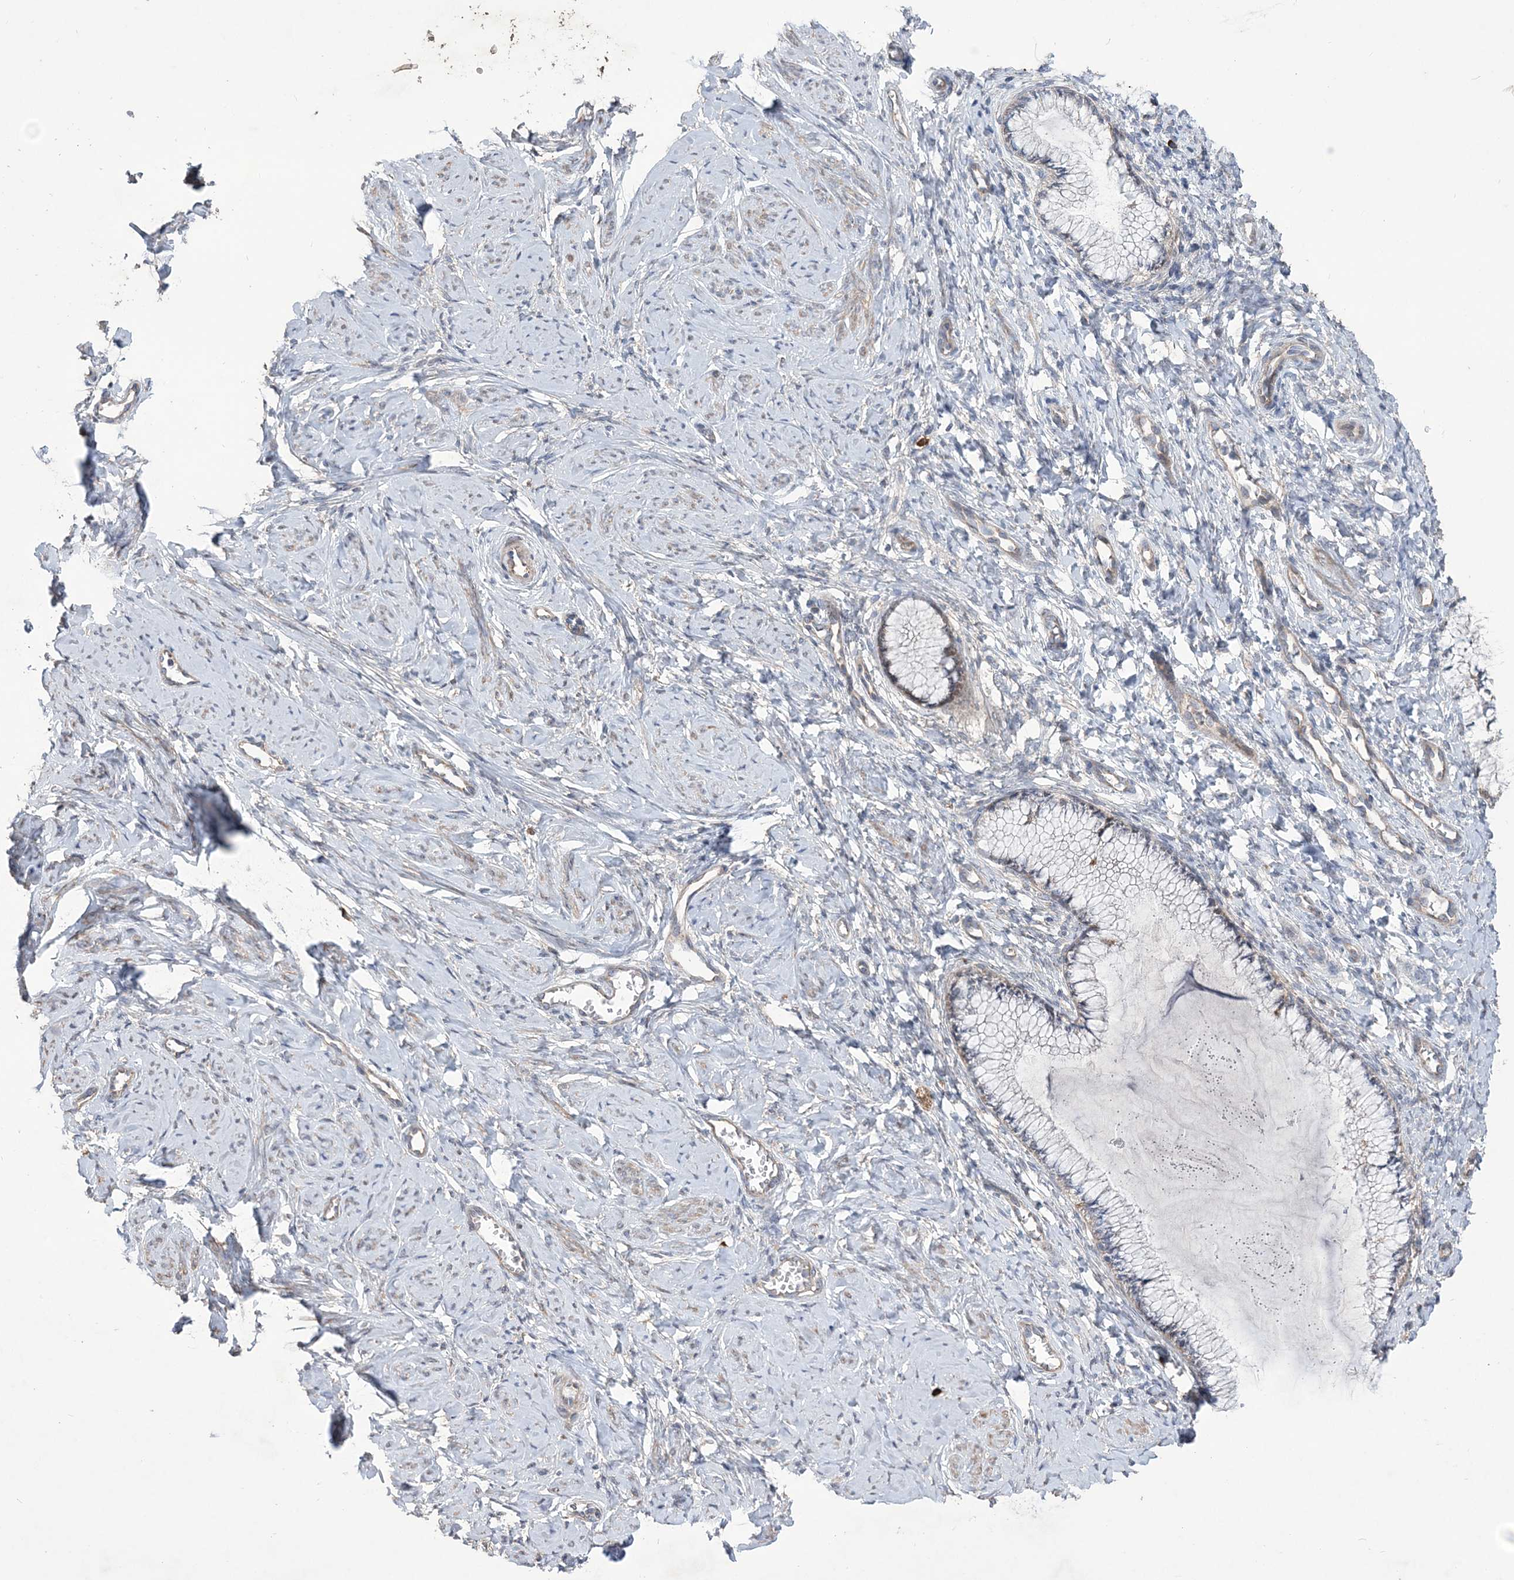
{"staining": {"intensity": "moderate", "quantity": "<25%", "location": "cytoplasmic/membranous"}, "tissue": "cervix", "cell_type": "Glandular cells", "image_type": "normal", "snomed": [{"axis": "morphology", "description": "Normal tissue, NOS"}, {"axis": "morphology", "description": "Adenocarcinoma, NOS"}, {"axis": "topography", "description": "Cervix"}], "caption": "Brown immunohistochemical staining in normal human cervix reveals moderate cytoplasmic/membranous staining in about <25% of glandular cells.", "gene": "MTRF1L", "patient": {"sex": "female", "age": 29}}